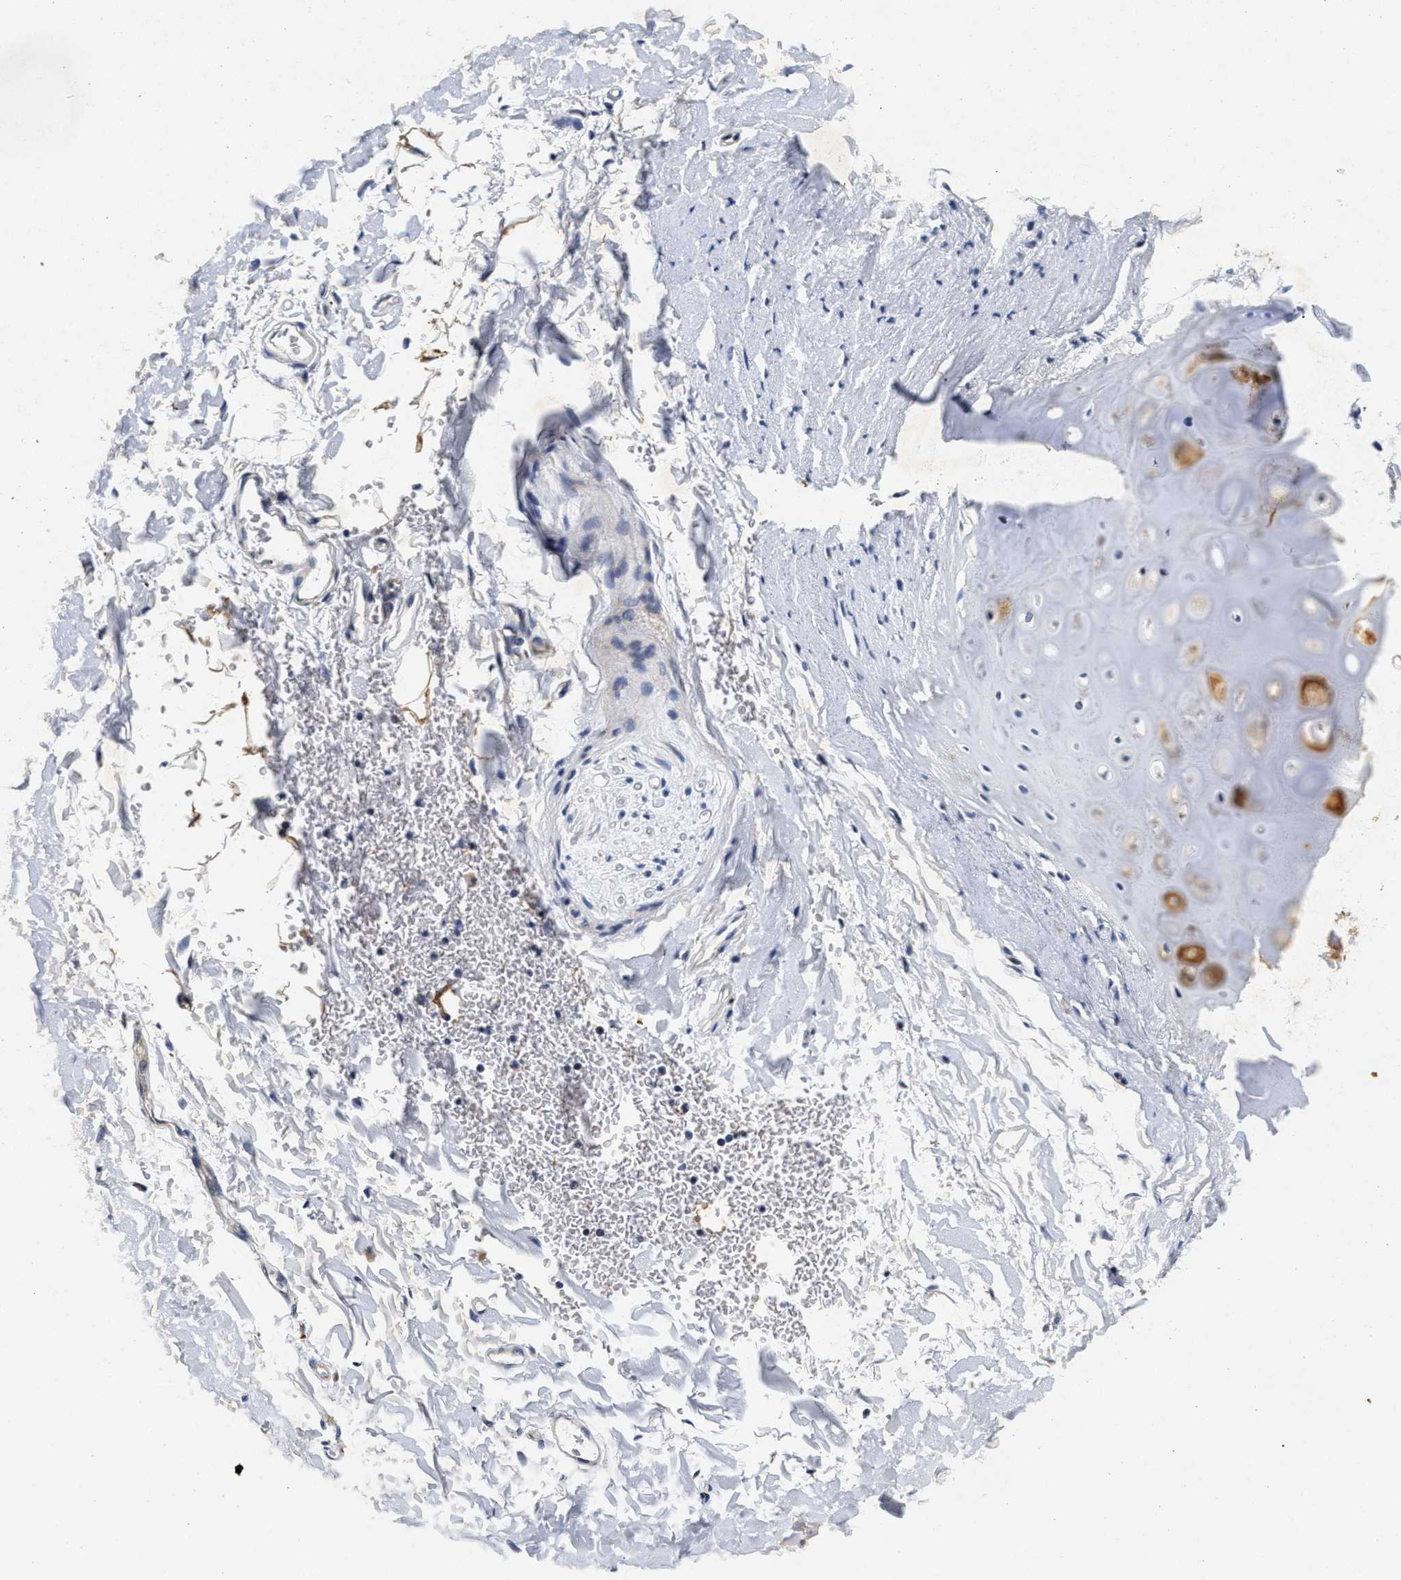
{"staining": {"intensity": "negative", "quantity": "none", "location": "none"}, "tissue": "adipose tissue", "cell_type": "Adipocytes", "image_type": "normal", "snomed": [{"axis": "morphology", "description": "Normal tissue, NOS"}, {"axis": "topography", "description": "Cartilage tissue"}, {"axis": "topography", "description": "Bronchus"}], "caption": "This photomicrograph is of unremarkable adipose tissue stained with immunohistochemistry to label a protein in brown with the nuclei are counter-stained blue. There is no expression in adipocytes.", "gene": "LAD1", "patient": {"sex": "female", "age": 73}}